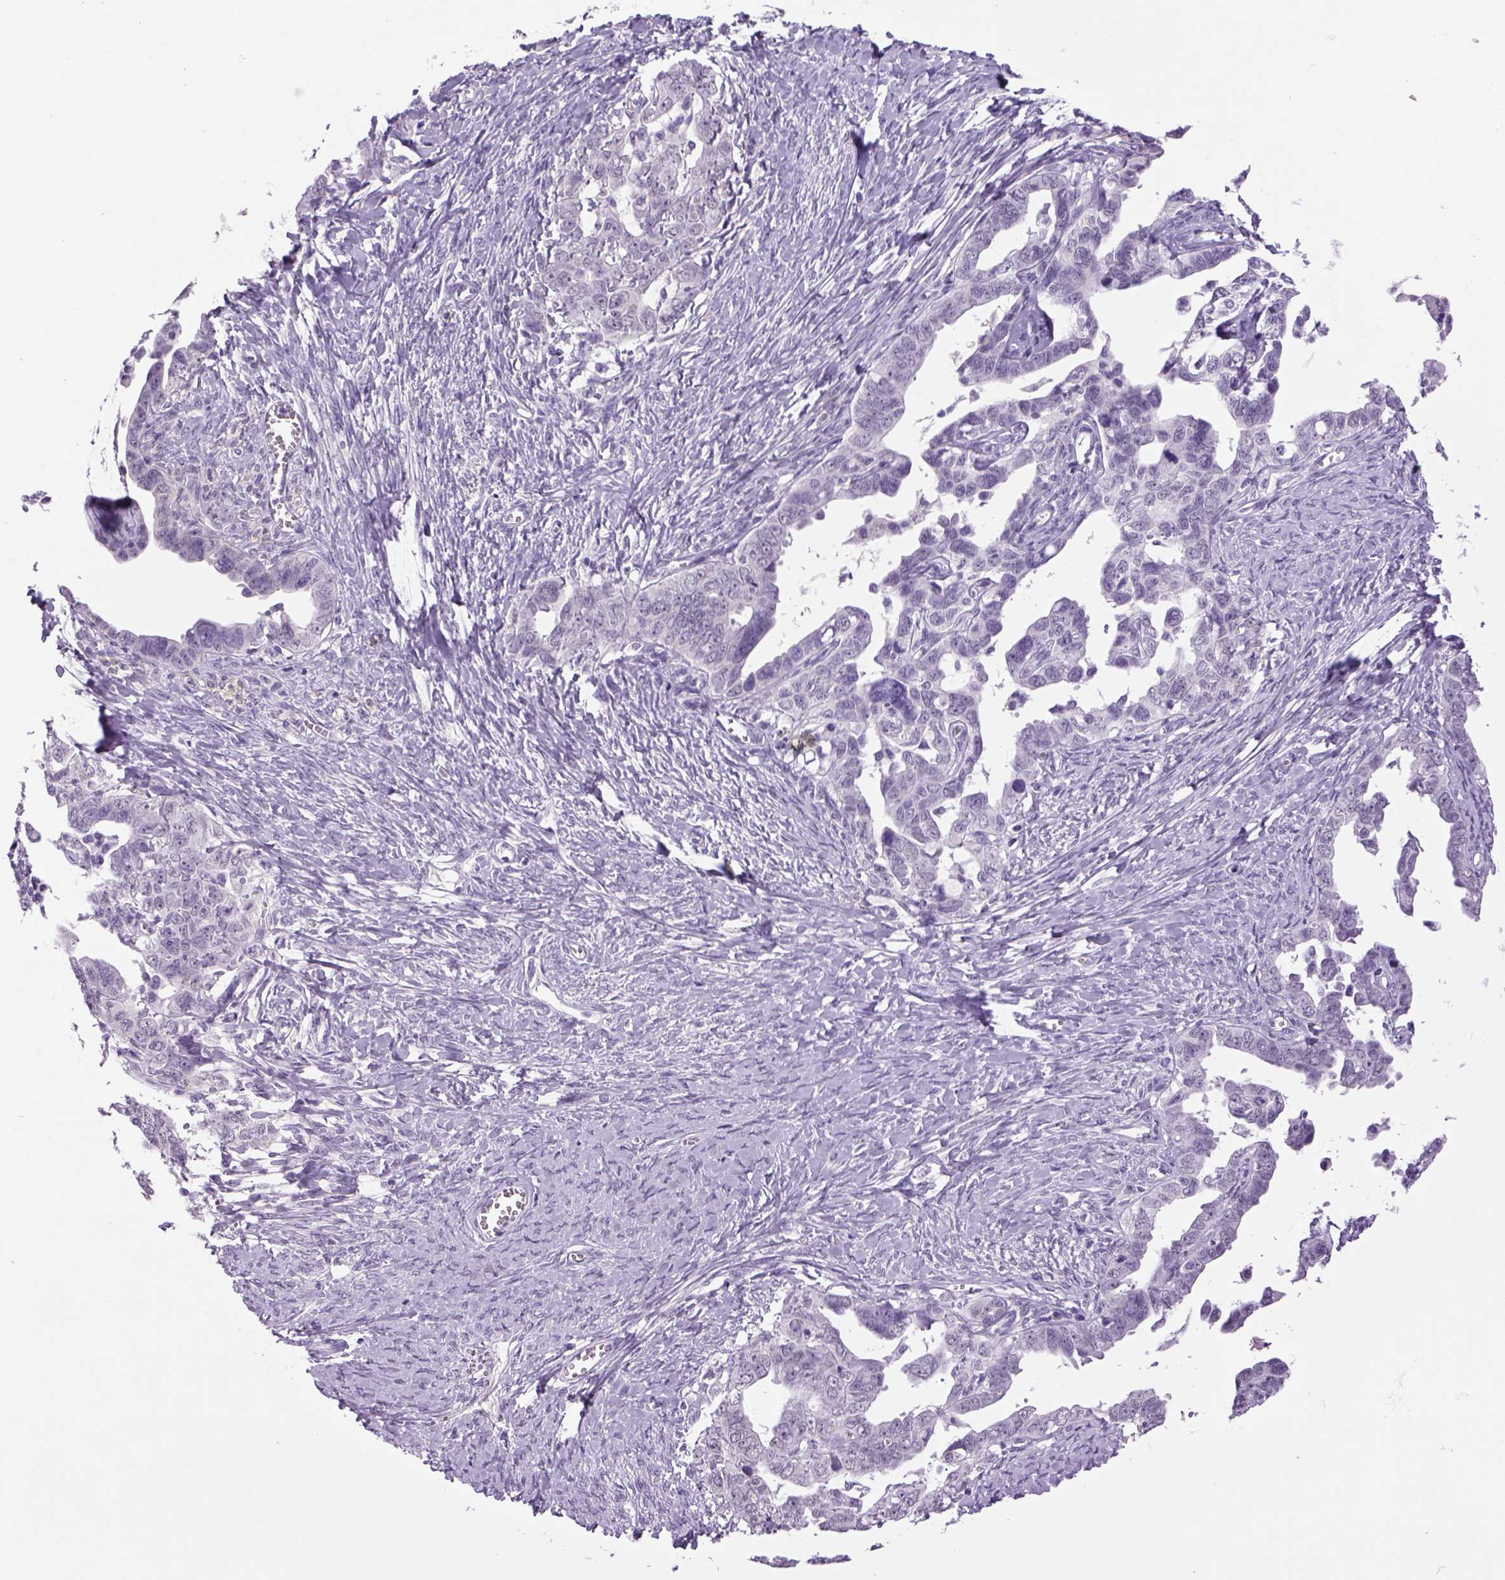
{"staining": {"intensity": "negative", "quantity": "none", "location": "none"}, "tissue": "ovarian cancer", "cell_type": "Tumor cells", "image_type": "cancer", "snomed": [{"axis": "morphology", "description": "Cystadenocarcinoma, serous, NOS"}, {"axis": "topography", "description": "Ovary"}], "caption": "Protein analysis of ovarian cancer shows no significant positivity in tumor cells. Brightfield microscopy of immunohistochemistry (IHC) stained with DAB (3,3'-diaminobenzidine) (brown) and hematoxylin (blue), captured at high magnification.", "gene": "DBH", "patient": {"sex": "female", "age": 69}}